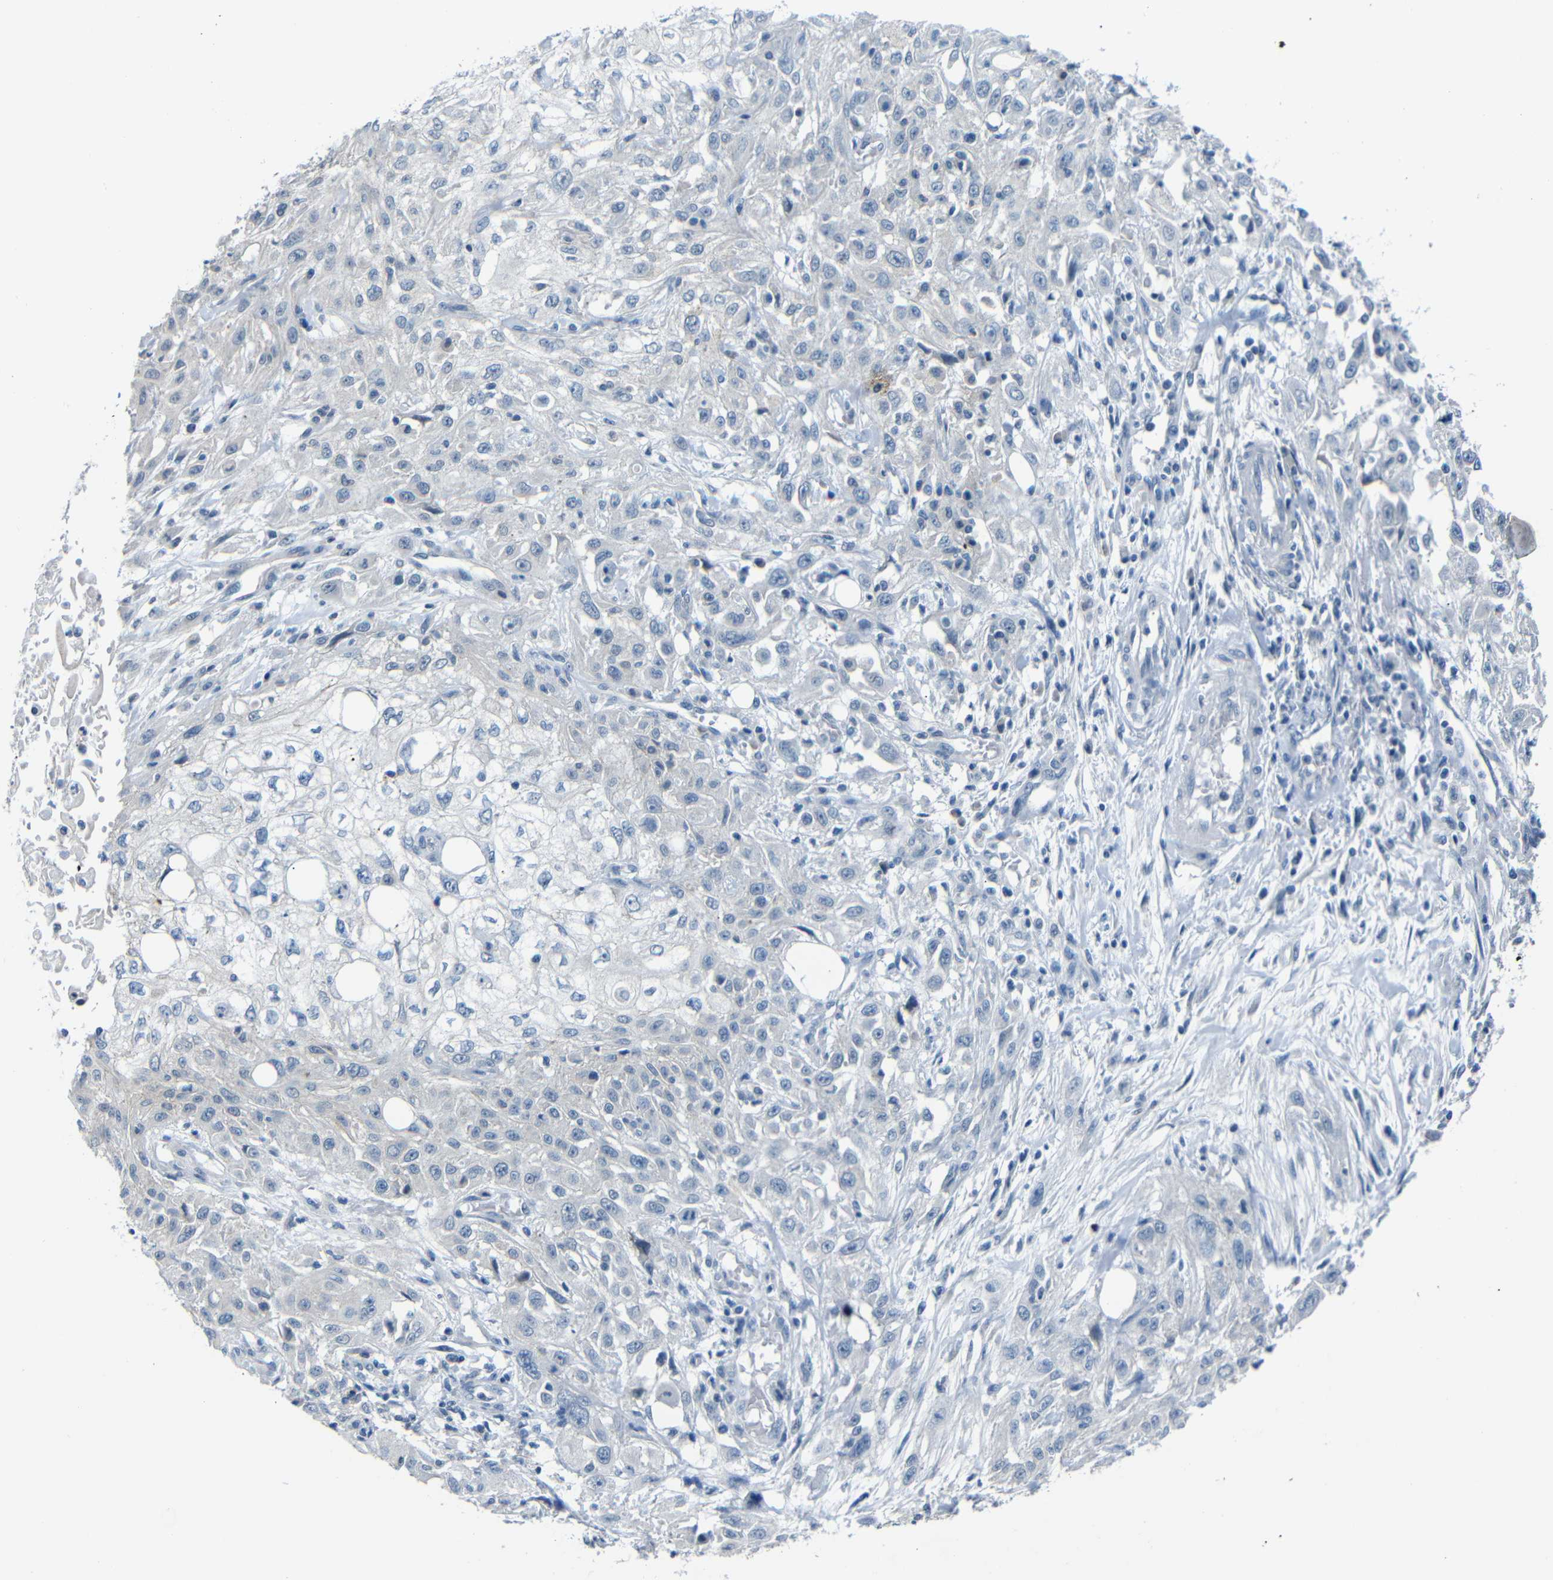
{"staining": {"intensity": "negative", "quantity": "none", "location": "none"}, "tissue": "skin cancer", "cell_type": "Tumor cells", "image_type": "cancer", "snomed": [{"axis": "morphology", "description": "Squamous cell carcinoma, NOS"}, {"axis": "topography", "description": "Skin"}], "caption": "This micrograph is of skin squamous cell carcinoma stained with immunohistochemistry (IHC) to label a protein in brown with the nuclei are counter-stained blue. There is no staining in tumor cells.", "gene": "ANK3", "patient": {"sex": "male", "age": 75}}